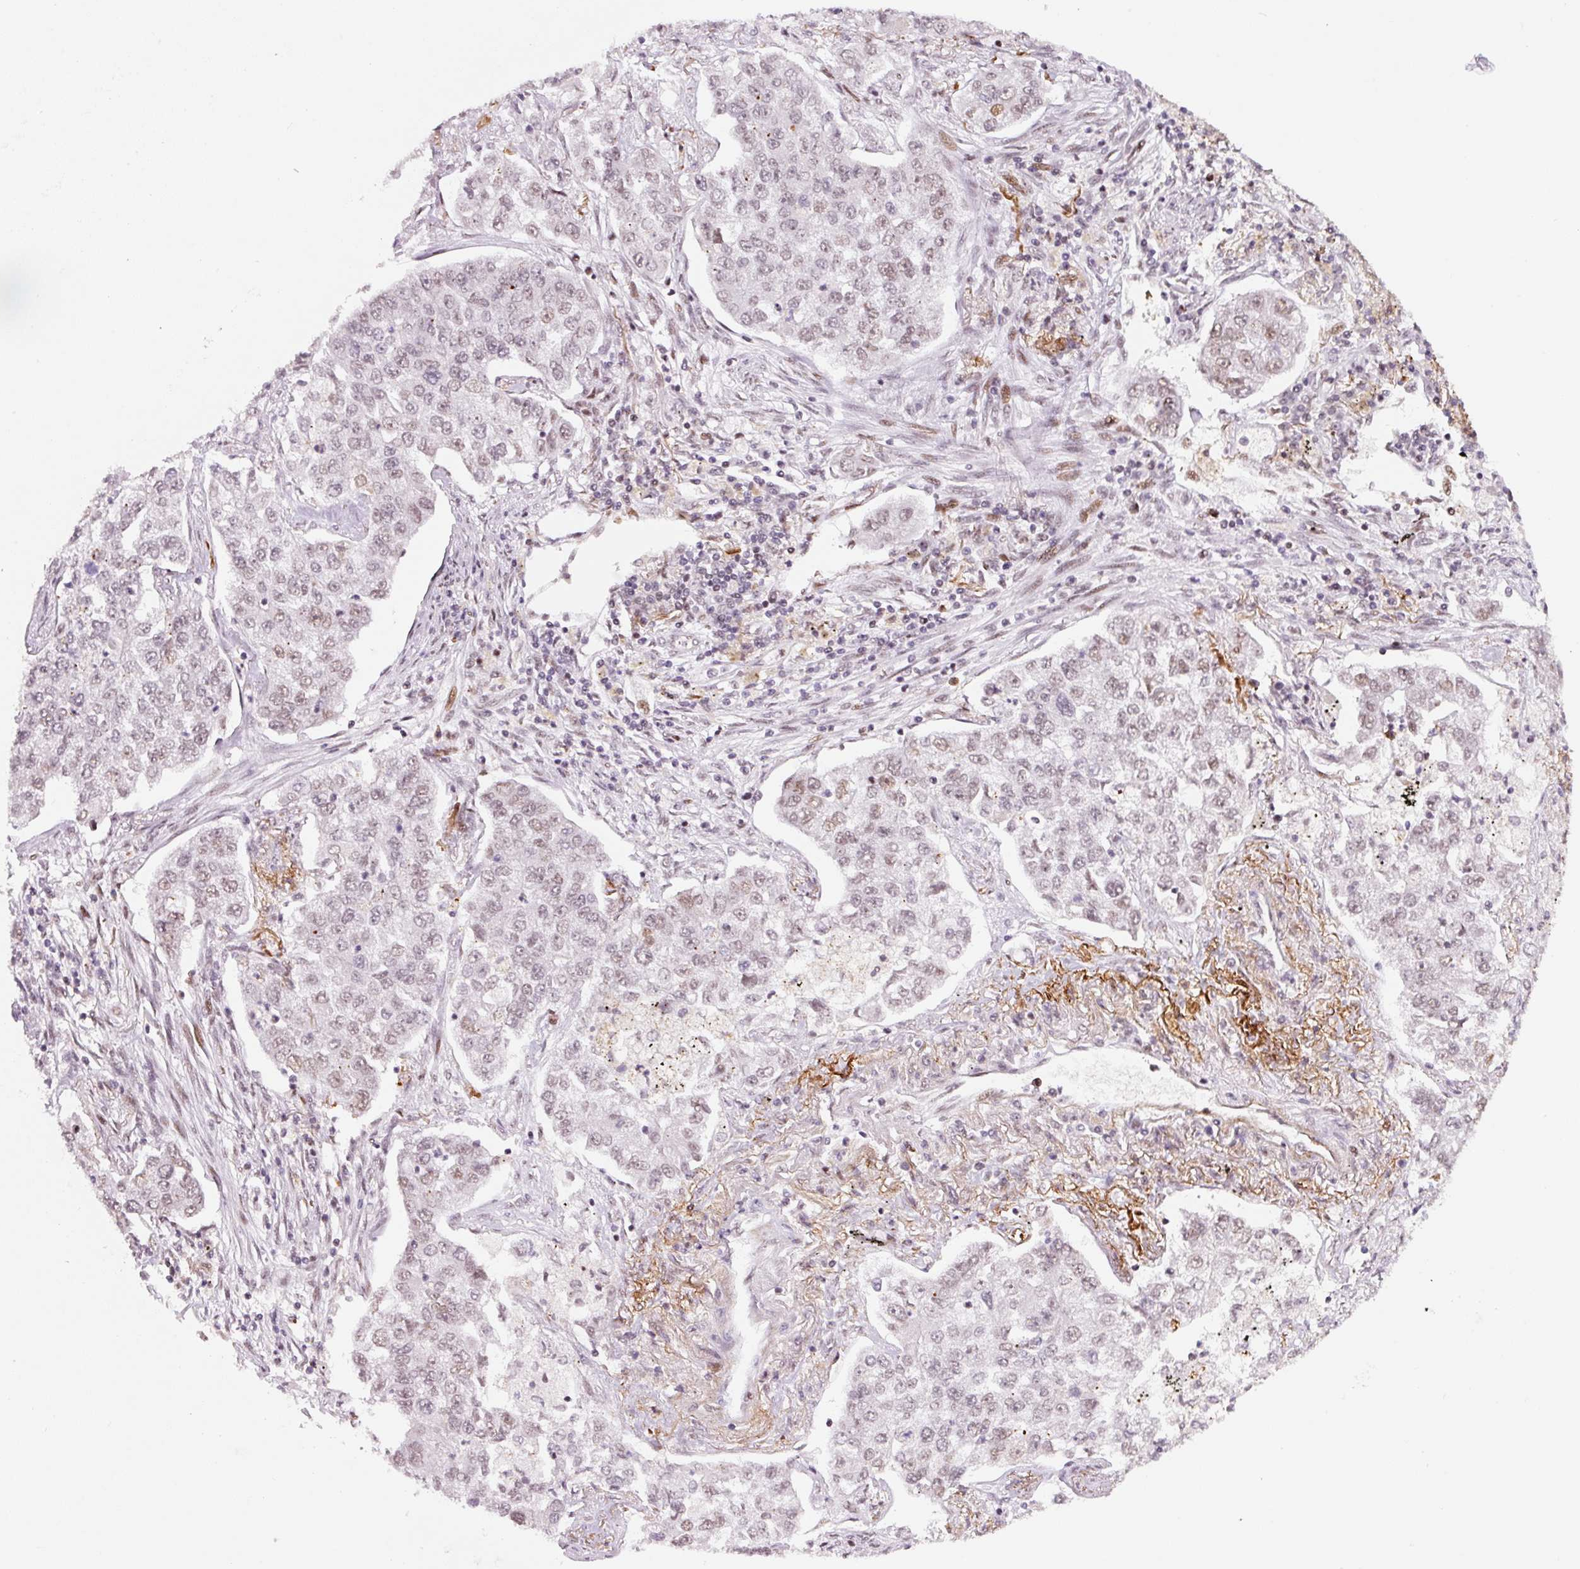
{"staining": {"intensity": "weak", "quantity": "25%-75%", "location": "nuclear"}, "tissue": "lung cancer", "cell_type": "Tumor cells", "image_type": "cancer", "snomed": [{"axis": "morphology", "description": "Adenocarcinoma, NOS"}, {"axis": "topography", "description": "Lung"}], "caption": "Adenocarcinoma (lung) tissue exhibits weak nuclear staining in approximately 25%-75% of tumor cells, visualized by immunohistochemistry.", "gene": "CCNL2", "patient": {"sex": "male", "age": 49}}